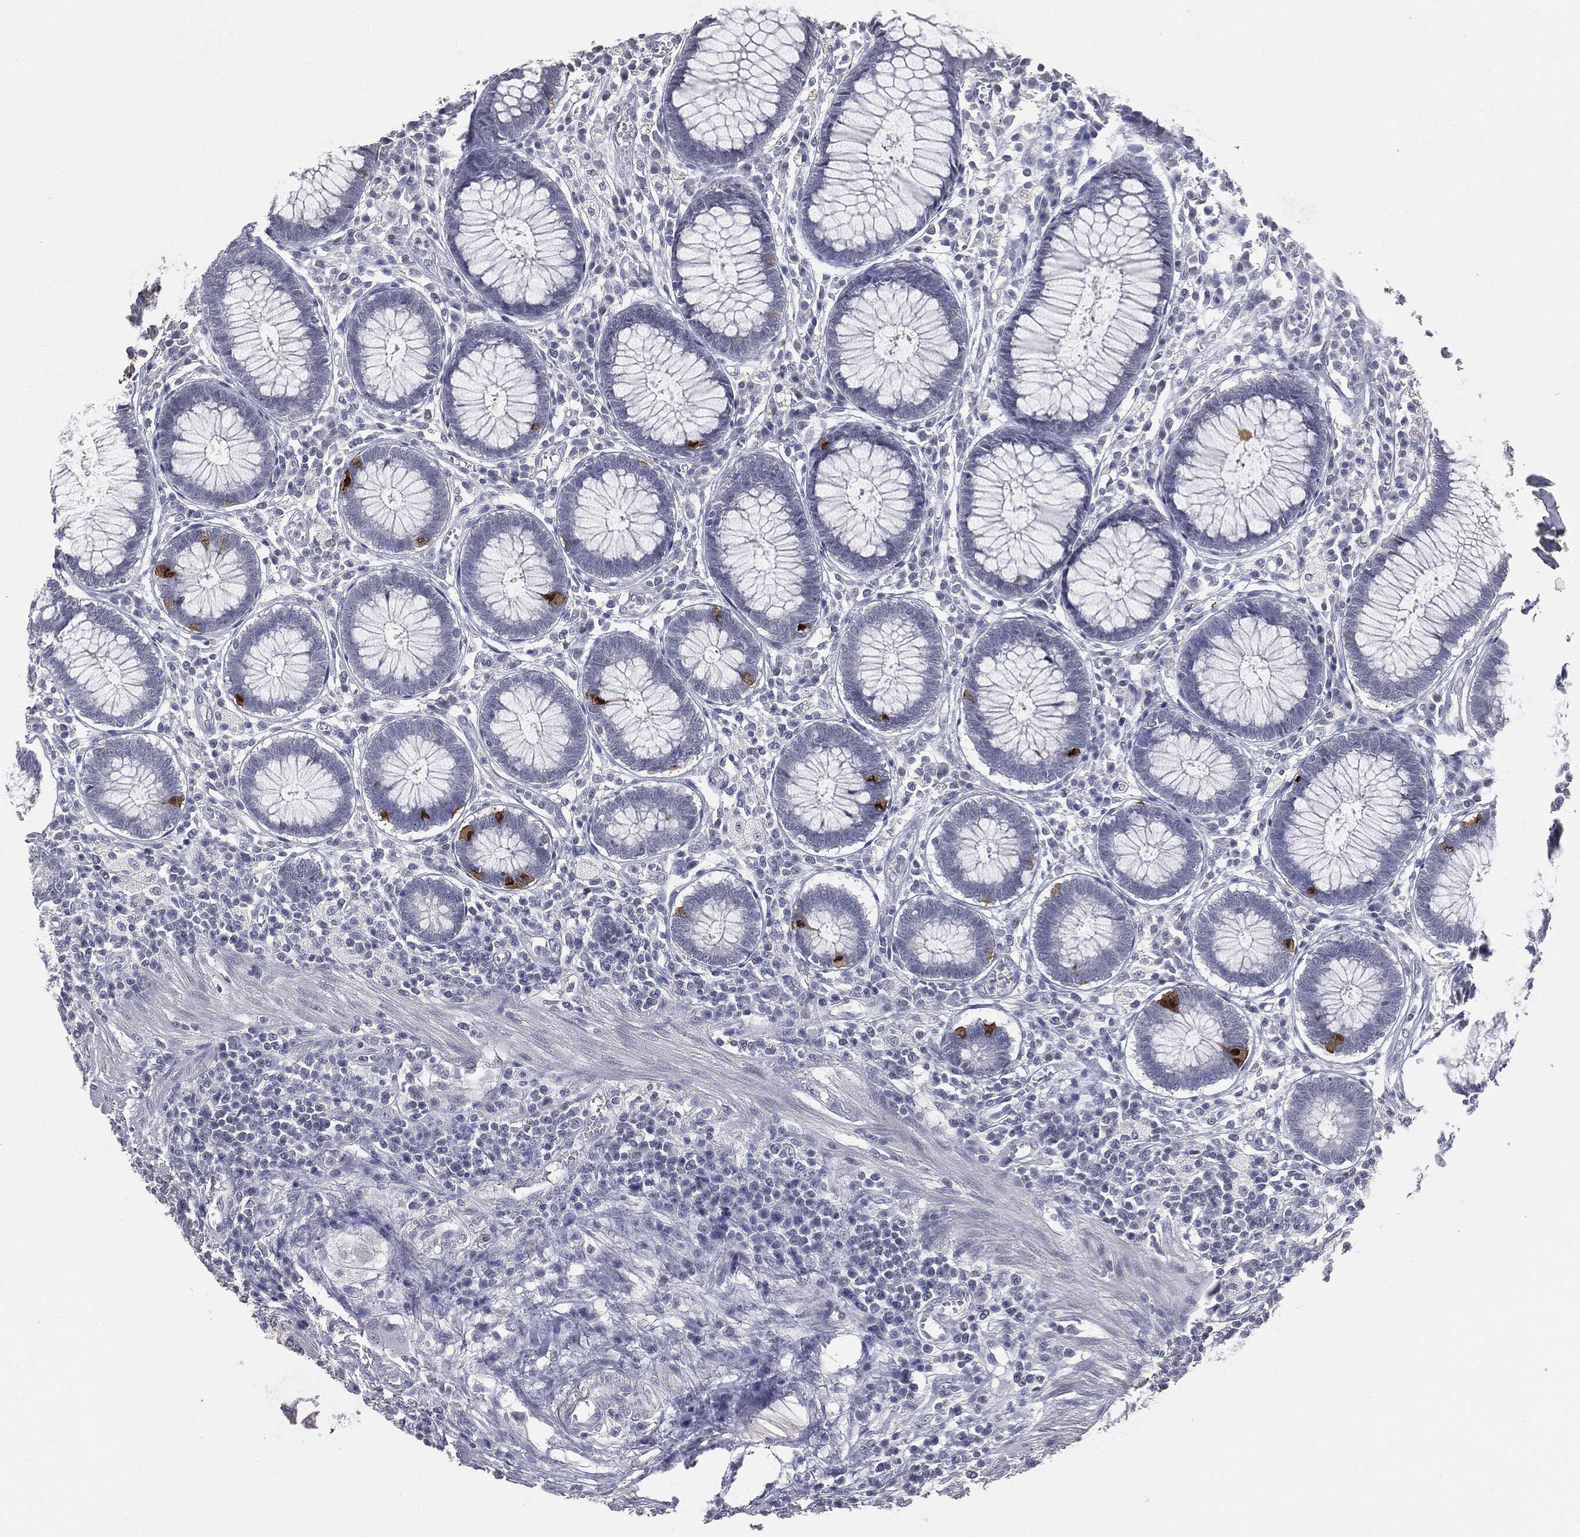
{"staining": {"intensity": "negative", "quantity": "none", "location": "none"}, "tissue": "colon", "cell_type": "Endothelial cells", "image_type": "normal", "snomed": [{"axis": "morphology", "description": "Normal tissue, NOS"}, {"axis": "topography", "description": "Colon"}], "caption": "Immunohistochemical staining of unremarkable human colon demonstrates no significant positivity in endothelial cells.", "gene": "SLC2A2", "patient": {"sex": "male", "age": 65}}